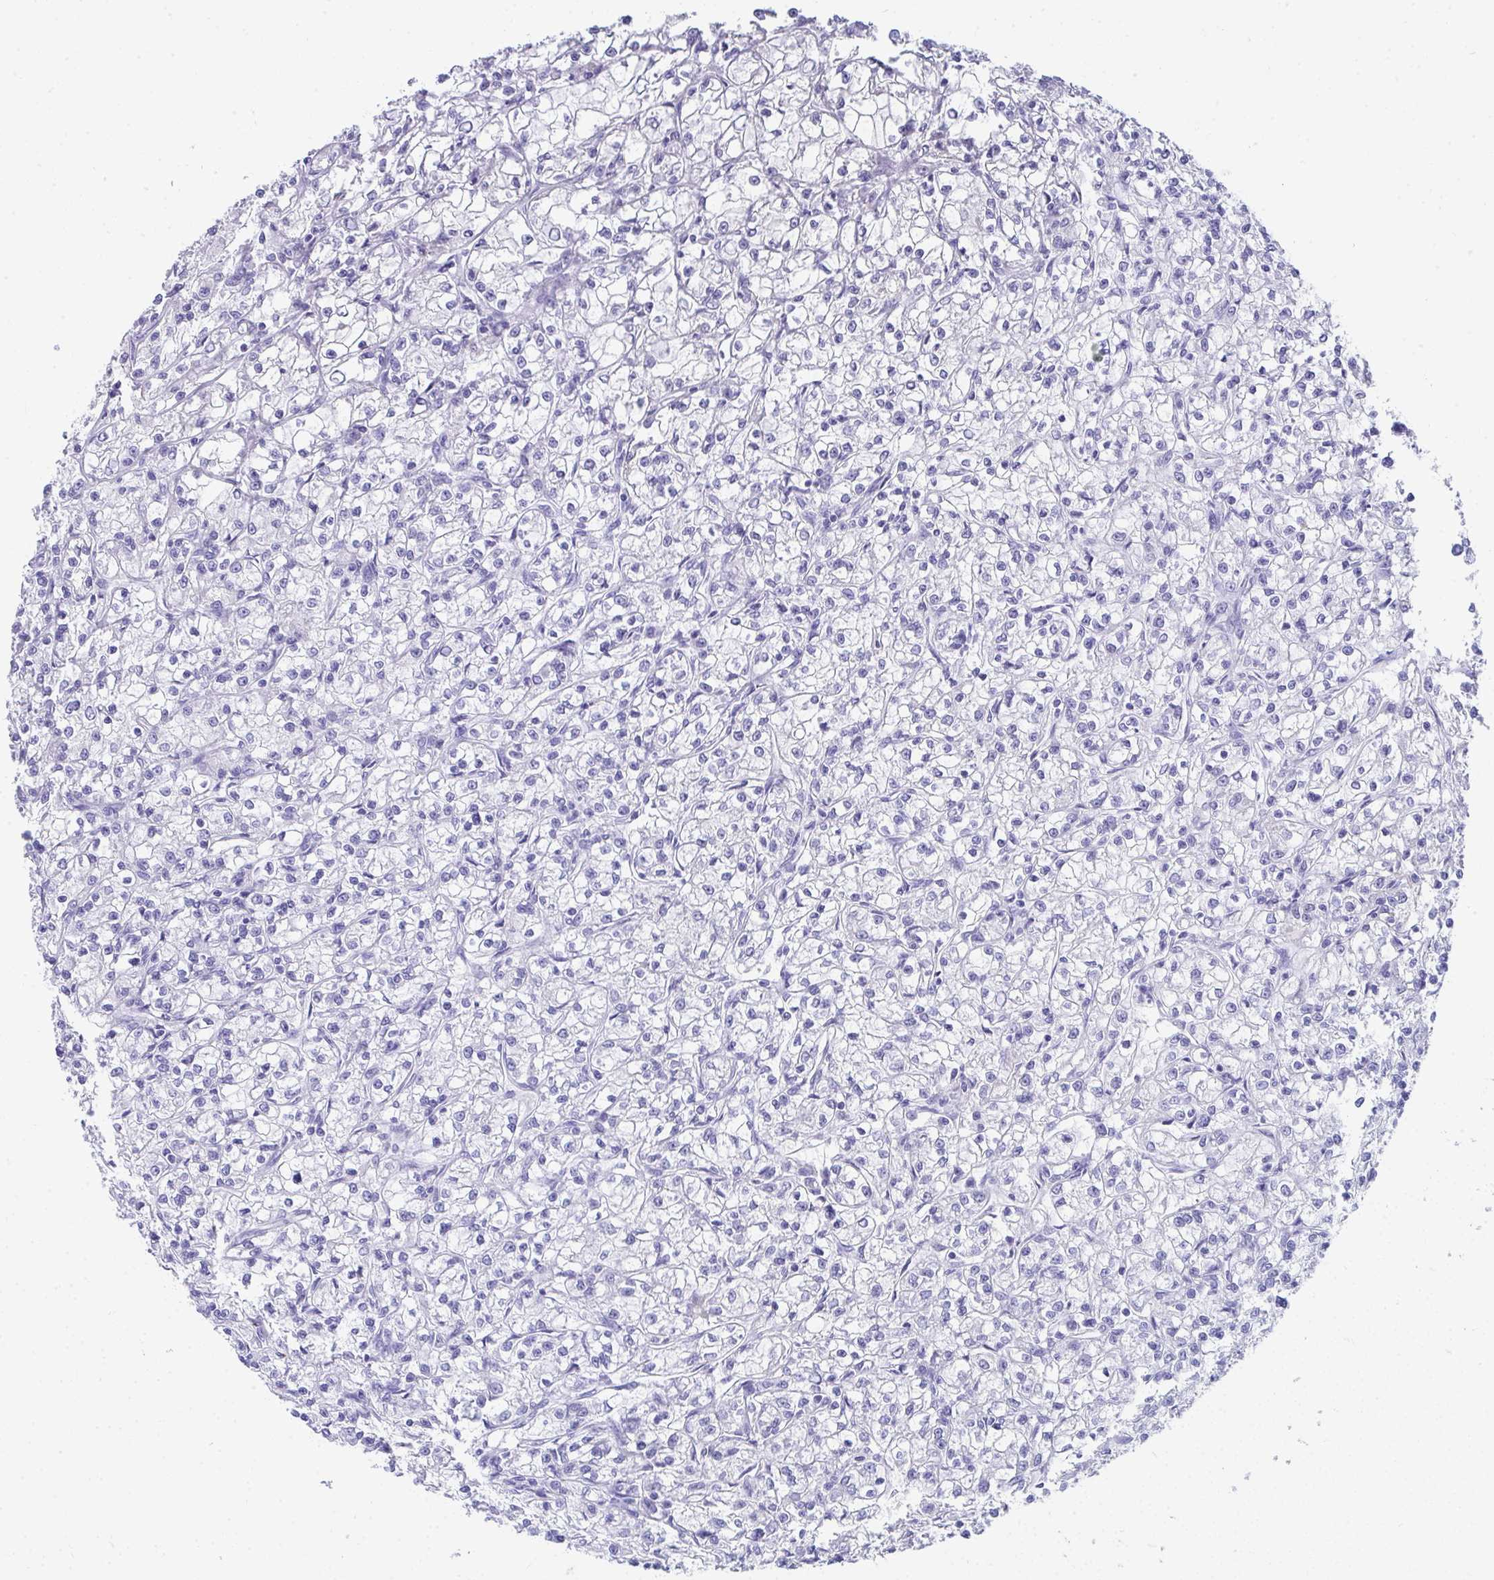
{"staining": {"intensity": "negative", "quantity": "none", "location": "none"}, "tissue": "renal cancer", "cell_type": "Tumor cells", "image_type": "cancer", "snomed": [{"axis": "morphology", "description": "Adenocarcinoma, NOS"}, {"axis": "topography", "description": "Kidney"}], "caption": "Immunohistochemistry (IHC) histopathology image of renal cancer stained for a protein (brown), which demonstrates no staining in tumor cells.", "gene": "SEC14L3", "patient": {"sex": "female", "age": 59}}